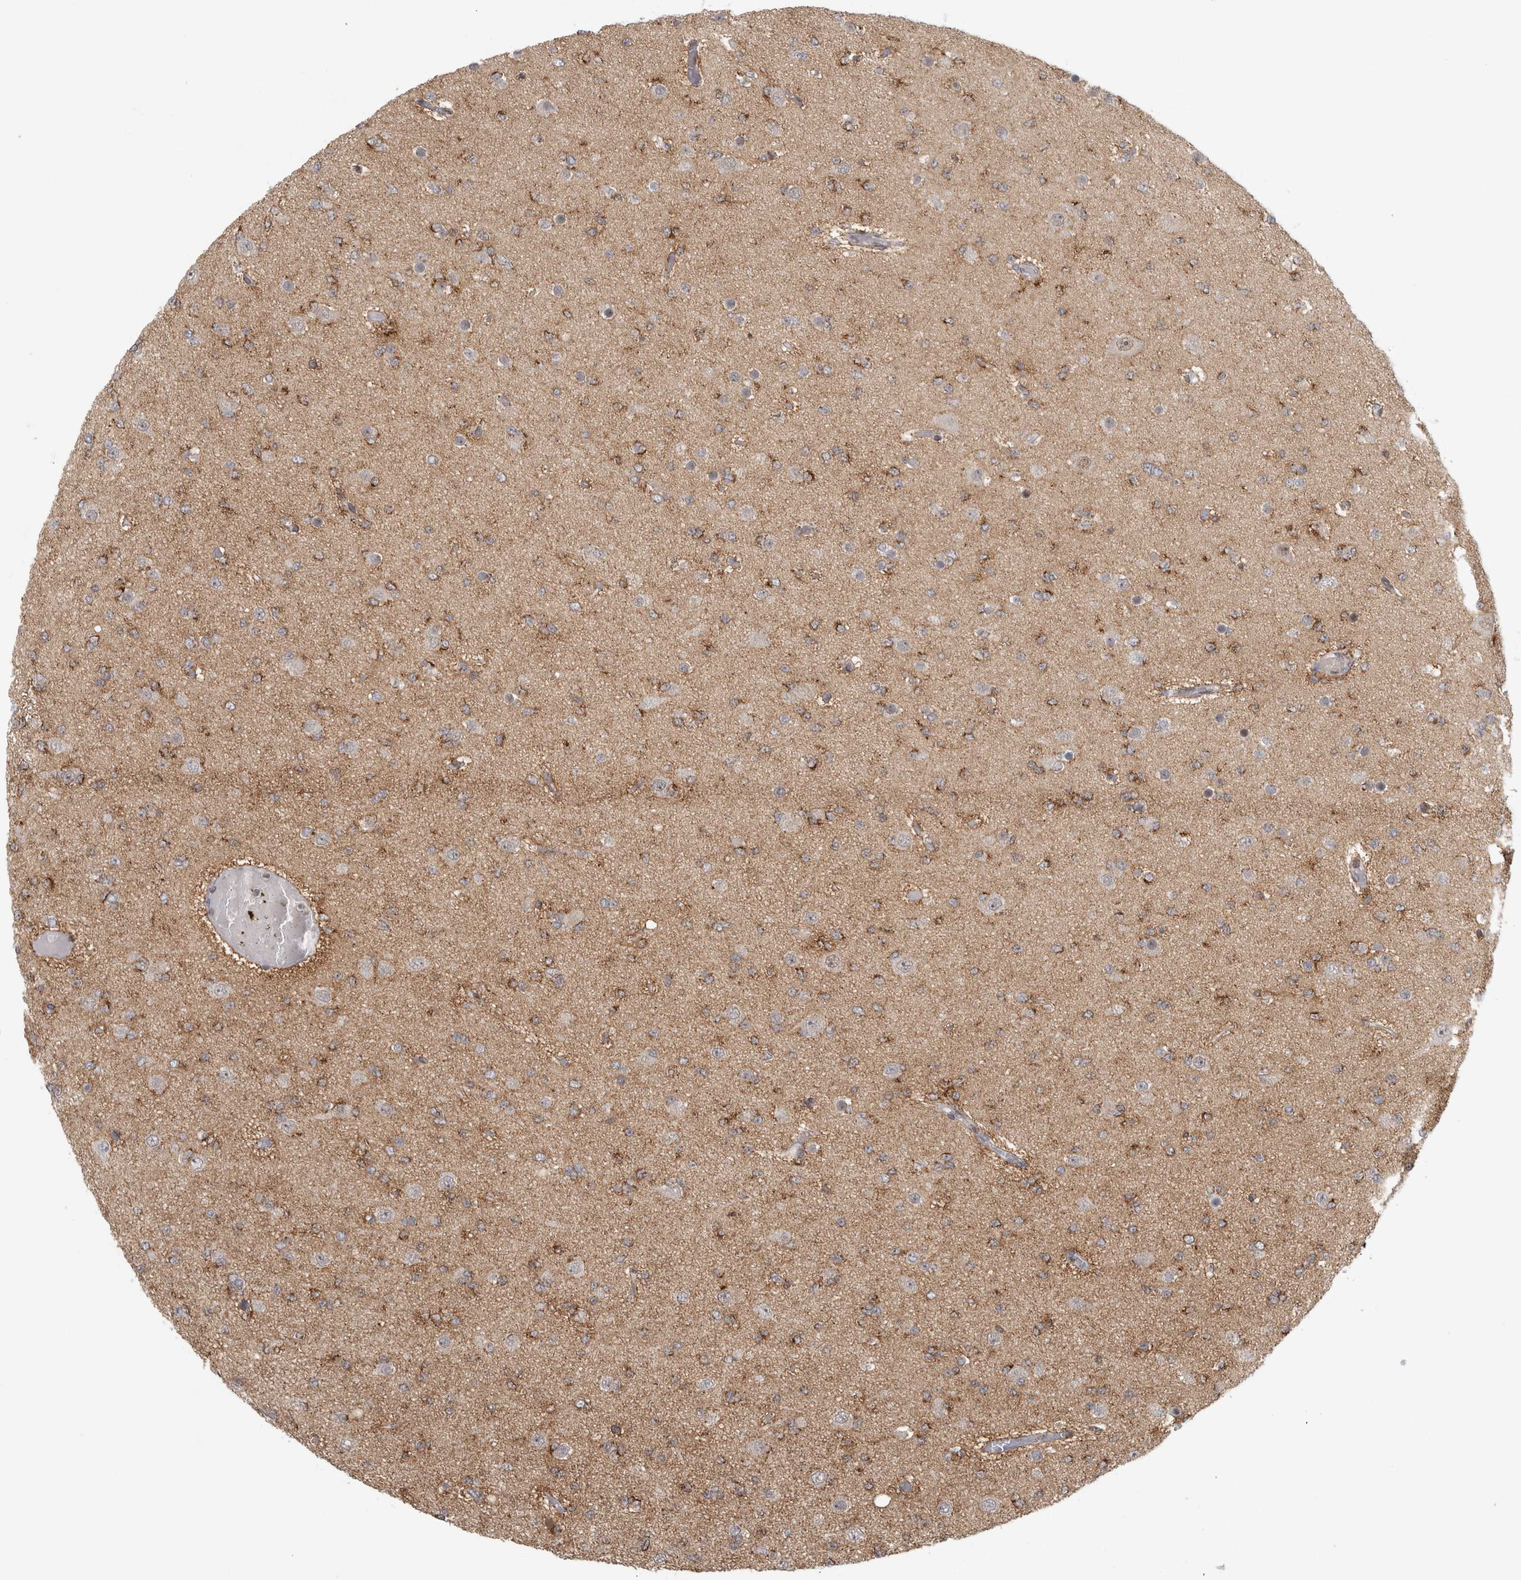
{"staining": {"intensity": "moderate", "quantity": "<25%", "location": "cytoplasmic/membranous"}, "tissue": "glioma", "cell_type": "Tumor cells", "image_type": "cancer", "snomed": [{"axis": "morphology", "description": "Glioma, malignant, Low grade"}, {"axis": "topography", "description": "Brain"}], "caption": "Human glioma stained with a protein marker displays moderate staining in tumor cells.", "gene": "SRARP", "patient": {"sex": "female", "age": 22}}